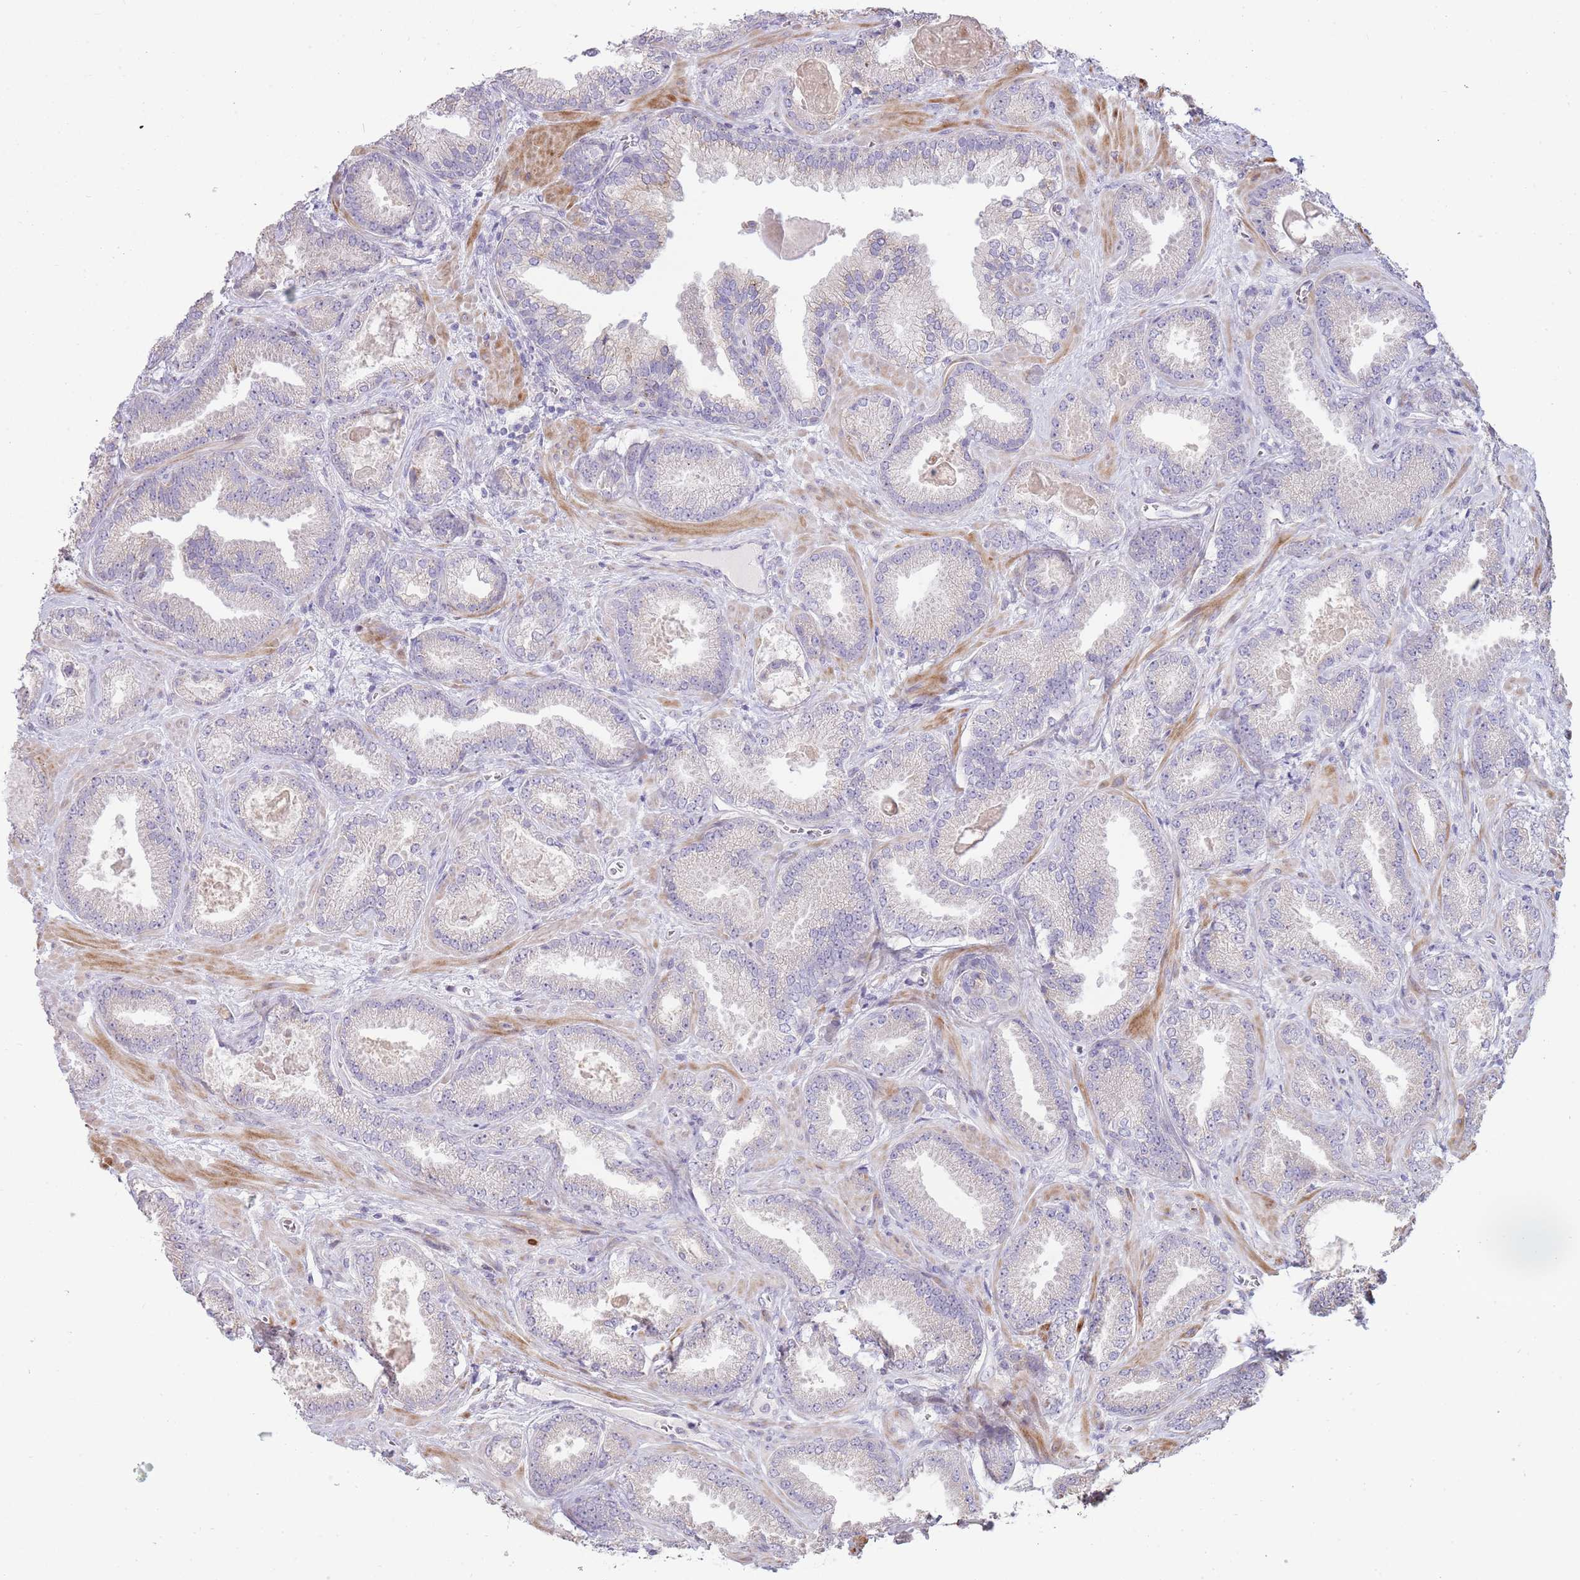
{"staining": {"intensity": "negative", "quantity": "none", "location": "none"}, "tissue": "prostate cancer", "cell_type": "Tumor cells", "image_type": "cancer", "snomed": [{"axis": "morphology", "description": "Adenocarcinoma, Low grade"}, {"axis": "topography", "description": "Prostate"}], "caption": "An image of low-grade adenocarcinoma (prostate) stained for a protein exhibits no brown staining in tumor cells.", "gene": "PPP3R2", "patient": {"sex": "male", "age": 62}}